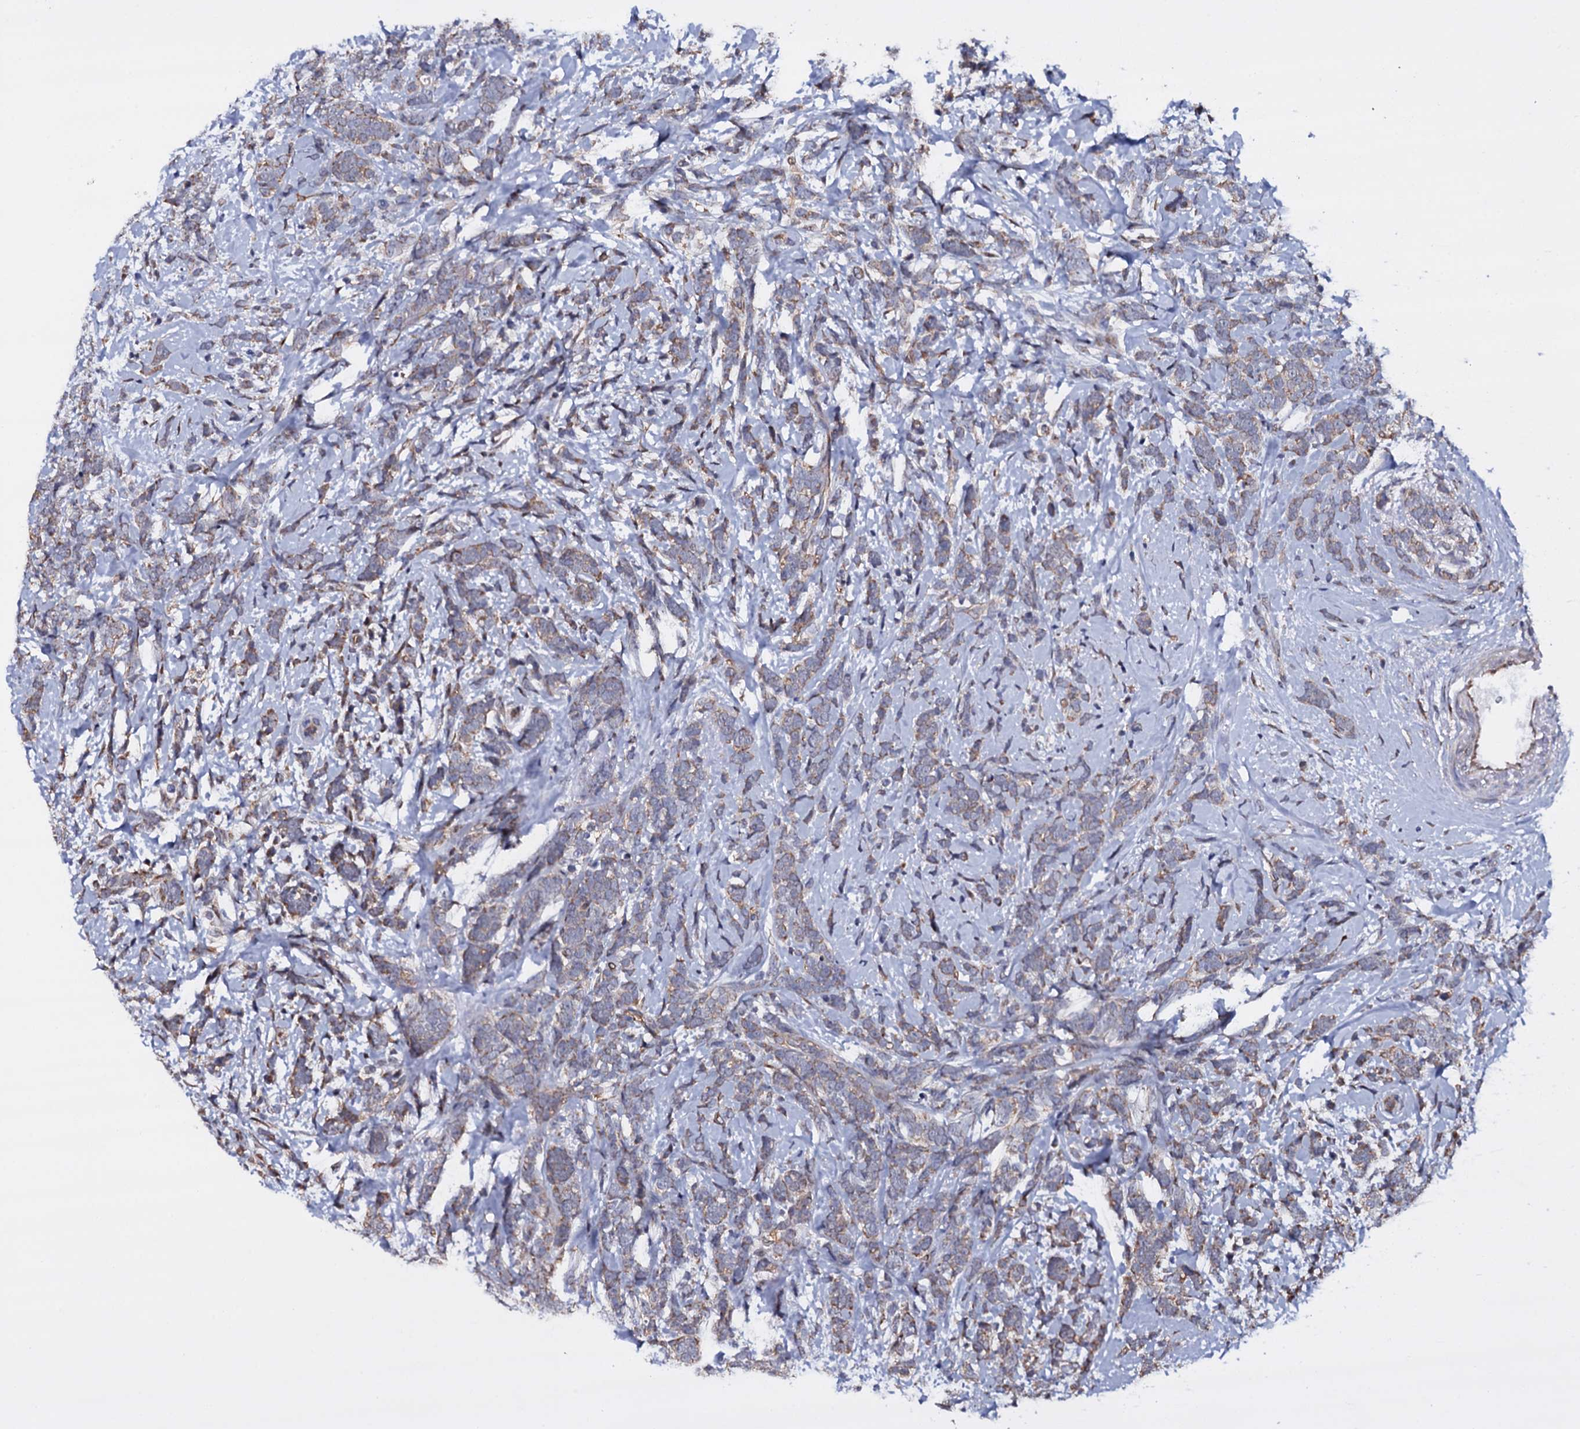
{"staining": {"intensity": "weak", "quantity": ">75%", "location": "cytoplasmic/membranous"}, "tissue": "breast cancer", "cell_type": "Tumor cells", "image_type": "cancer", "snomed": [{"axis": "morphology", "description": "Lobular carcinoma"}, {"axis": "topography", "description": "Breast"}], "caption": "Lobular carcinoma (breast) stained with a brown dye reveals weak cytoplasmic/membranous positive expression in approximately >75% of tumor cells.", "gene": "GAREM1", "patient": {"sex": "female", "age": 58}}